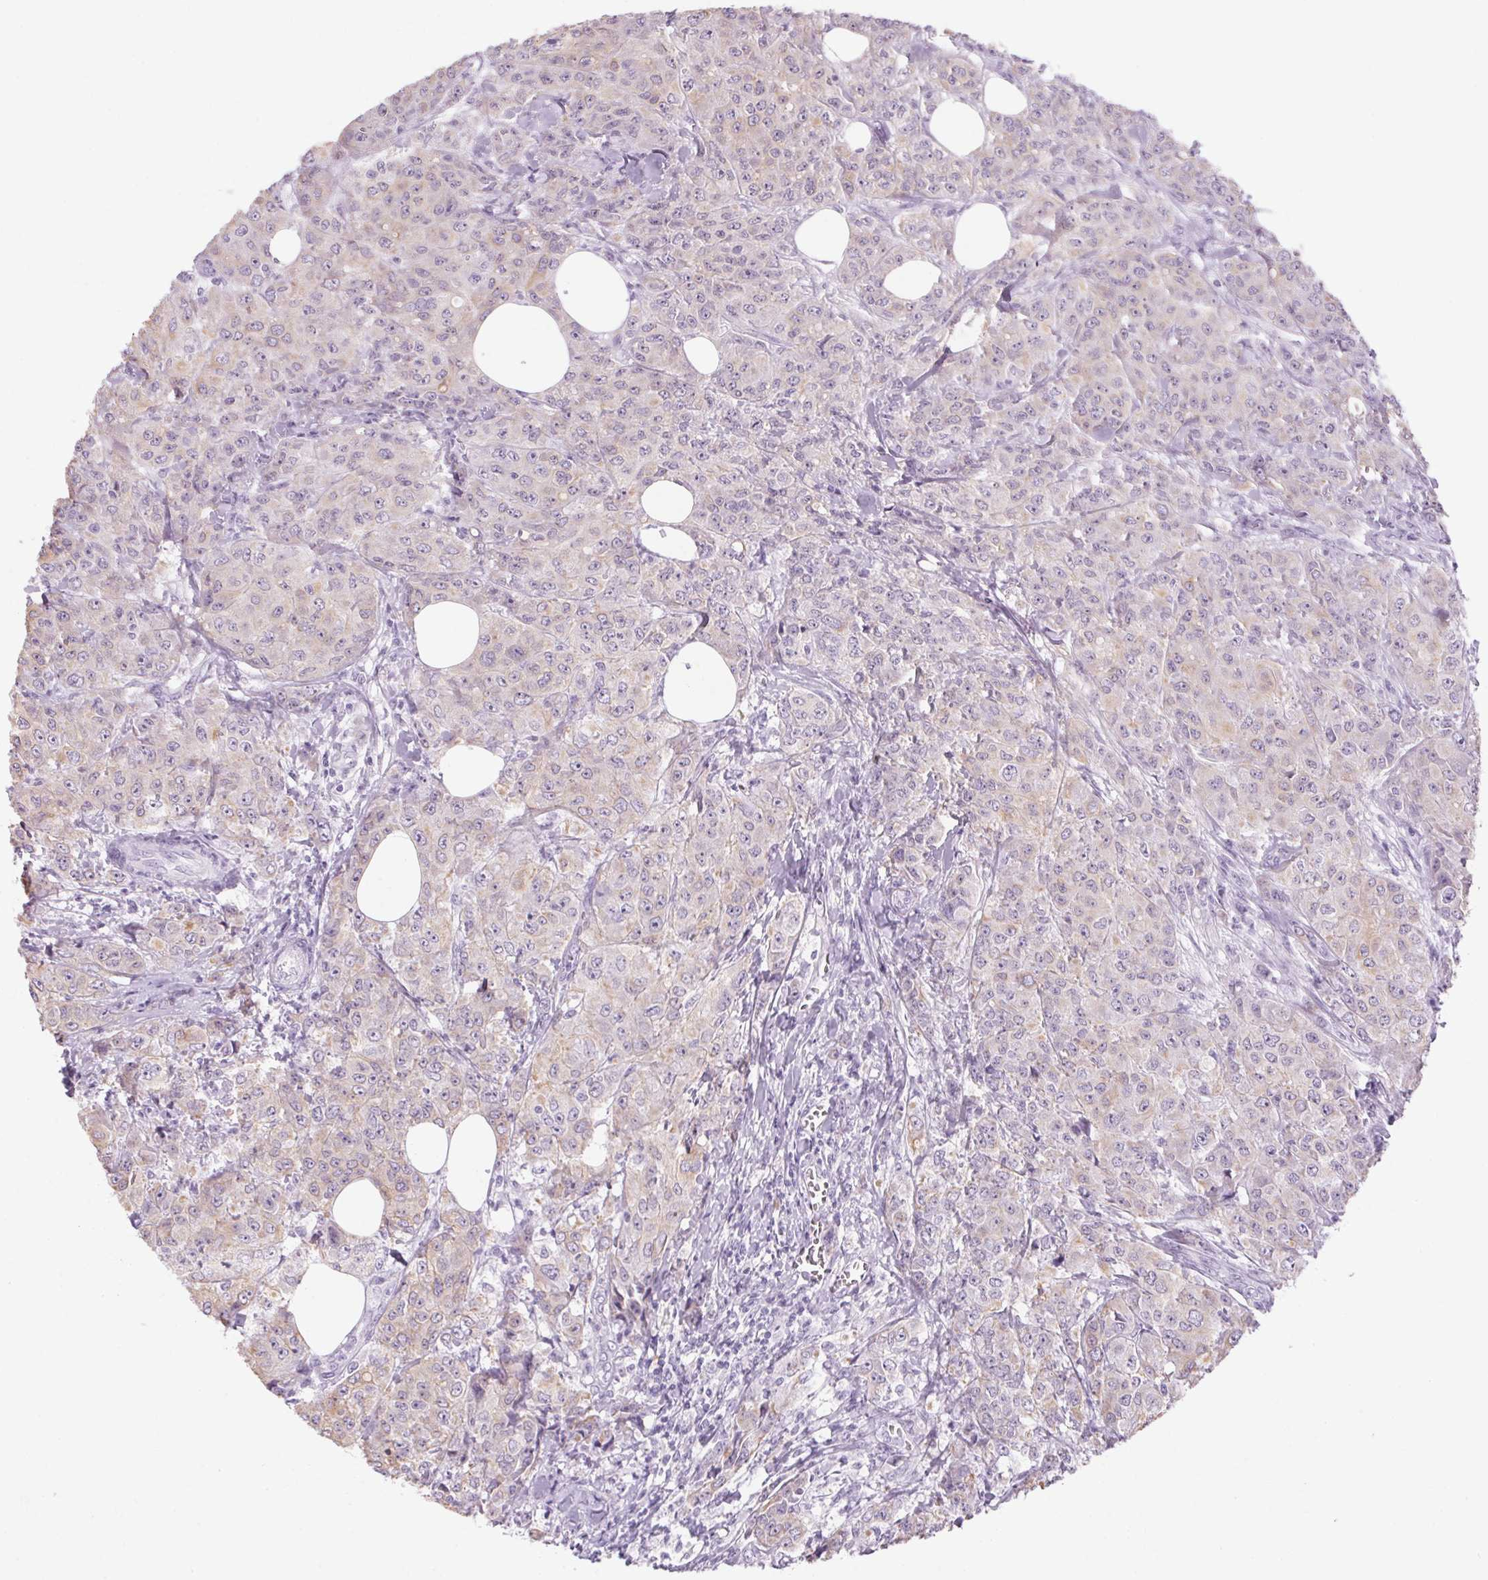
{"staining": {"intensity": "weak", "quantity": "25%-75%", "location": "cytoplasmic/membranous"}, "tissue": "breast cancer", "cell_type": "Tumor cells", "image_type": "cancer", "snomed": [{"axis": "morphology", "description": "Normal tissue, NOS"}, {"axis": "morphology", "description": "Duct carcinoma"}, {"axis": "topography", "description": "Breast"}], "caption": "This is a photomicrograph of immunohistochemistry (IHC) staining of breast intraductal carcinoma, which shows weak positivity in the cytoplasmic/membranous of tumor cells.", "gene": "RPTN", "patient": {"sex": "female", "age": 43}}